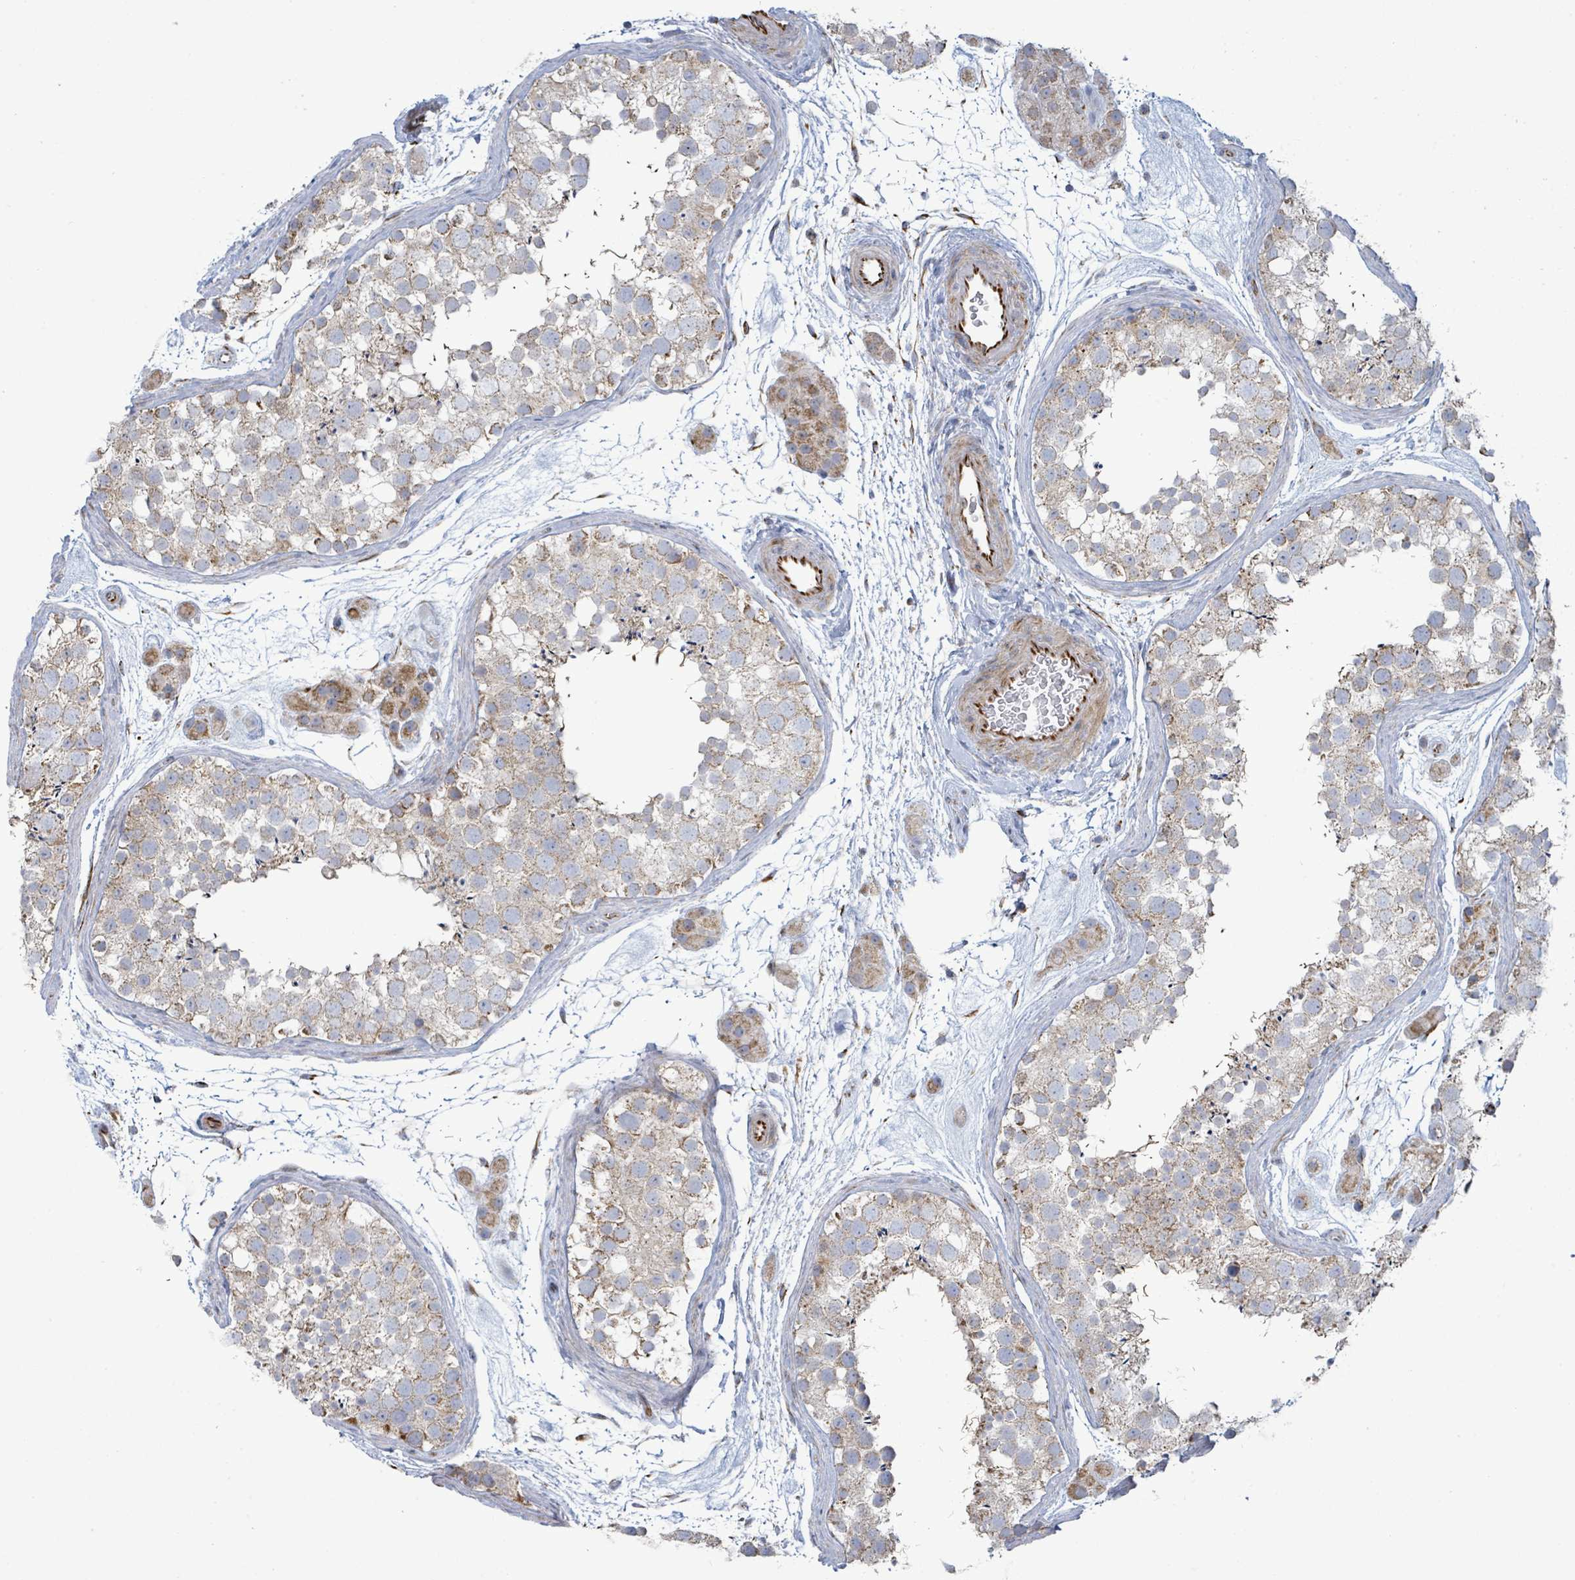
{"staining": {"intensity": "moderate", "quantity": ">75%", "location": "cytoplasmic/membranous"}, "tissue": "testis", "cell_type": "Cells in seminiferous ducts", "image_type": "normal", "snomed": [{"axis": "morphology", "description": "Normal tissue, NOS"}, {"axis": "topography", "description": "Testis"}], "caption": "Cells in seminiferous ducts show medium levels of moderate cytoplasmic/membranous positivity in about >75% of cells in unremarkable human testis.", "gene": "ALG12", "patient": {"sex": "male", "age": 41}}